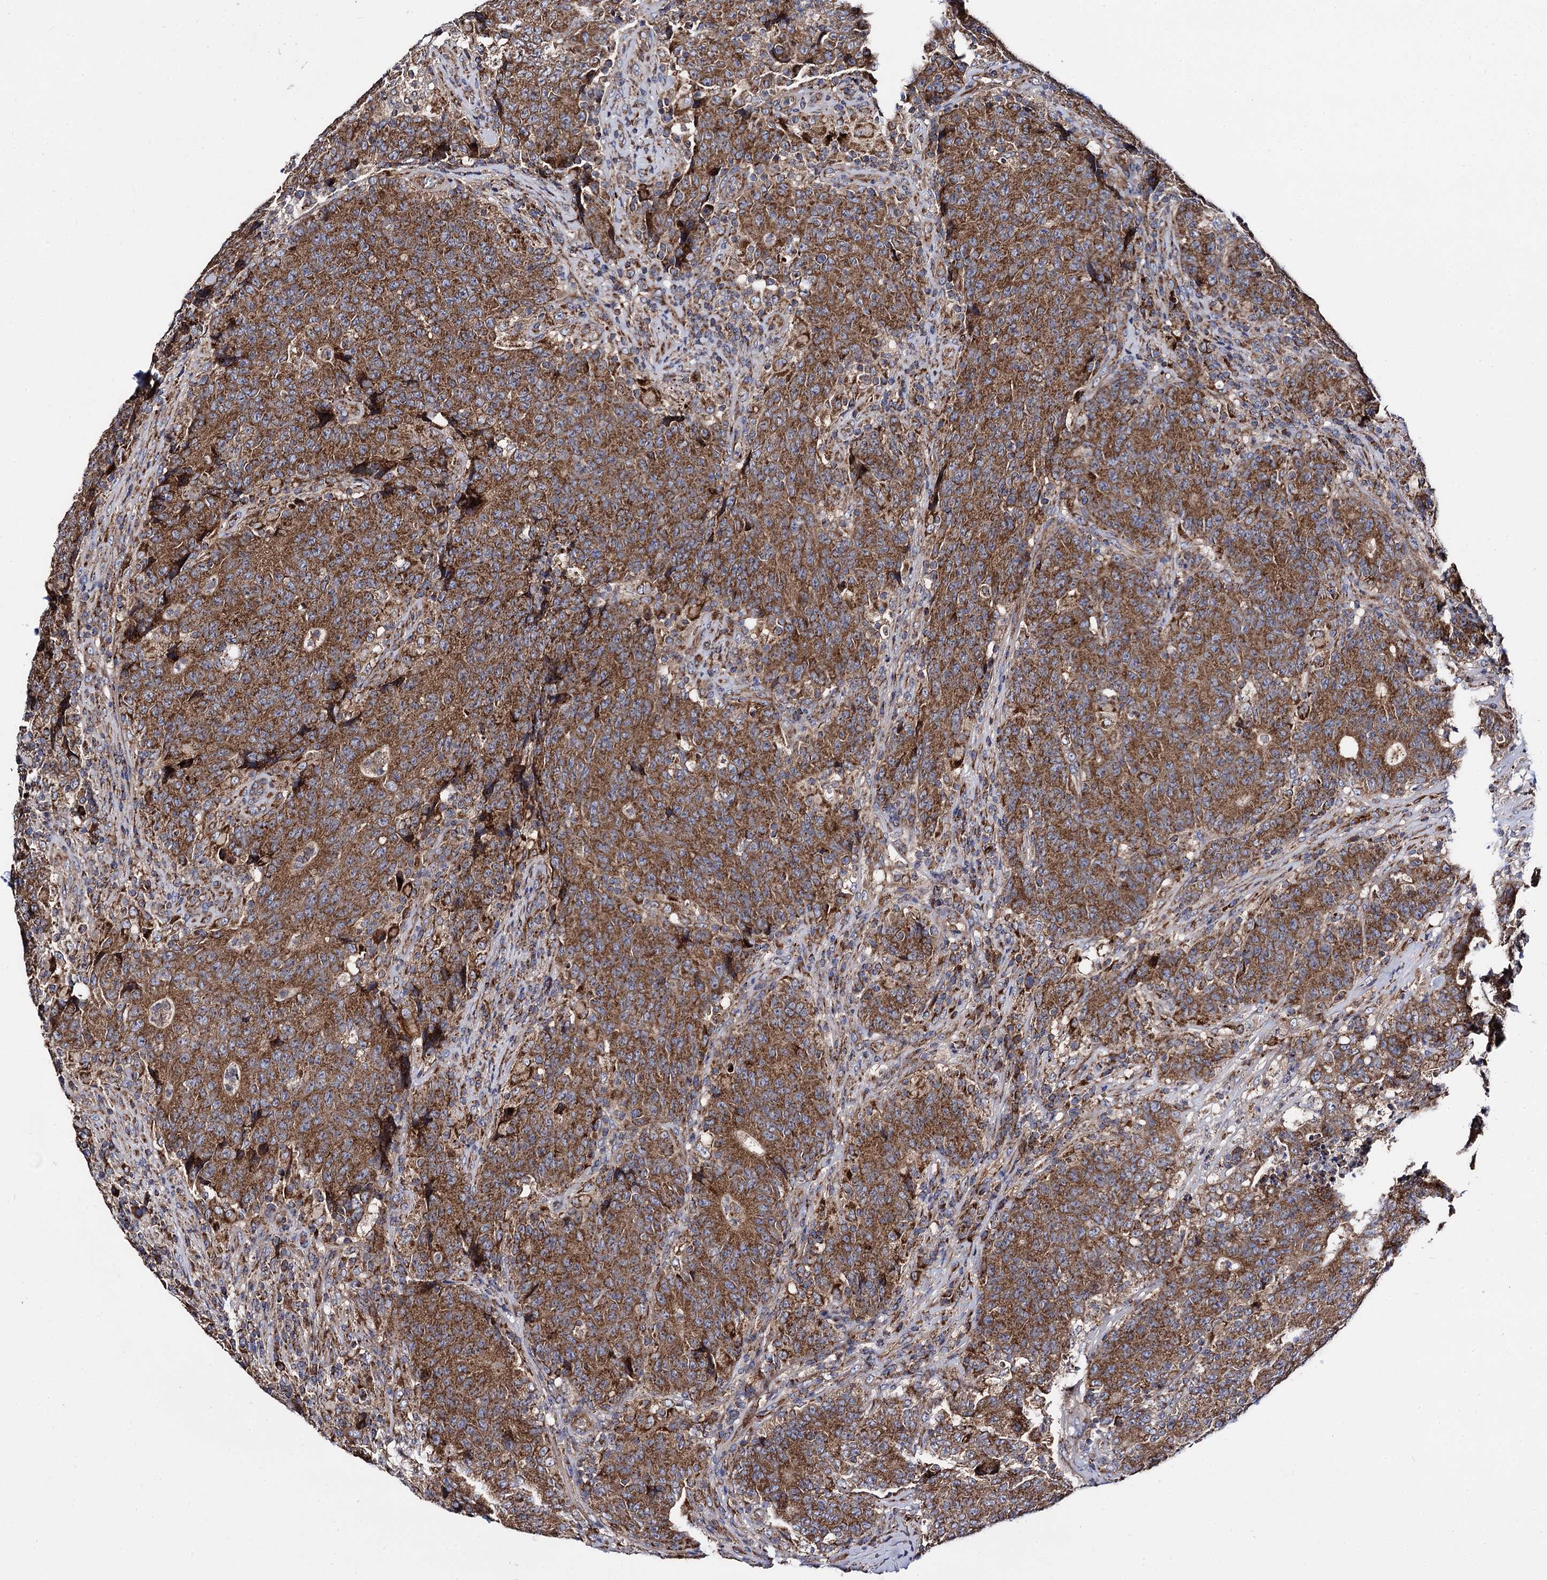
{"staining": {"intensity": "strong", "quantity": ">75%", "location": "cytoplasmic/membranous"}, "tissue": "colorectal cancer", "cell_type": "Tumor cells", "image_type": "cancer", "snomed": [{"axis": "morphology", "description": "Adenocarcinoma, NOS"}, {"axis": "topography", "description": "Colon"}], "caption": "High-power microscopy captured an immunohistochemistry photomicrograph of colorectal cancer, revealing strong cytoplasmic/membranous expression in approximately >75% of tumor cells.", "gene": "IQCH", "patient": {"sex": "female", "age": 75}}